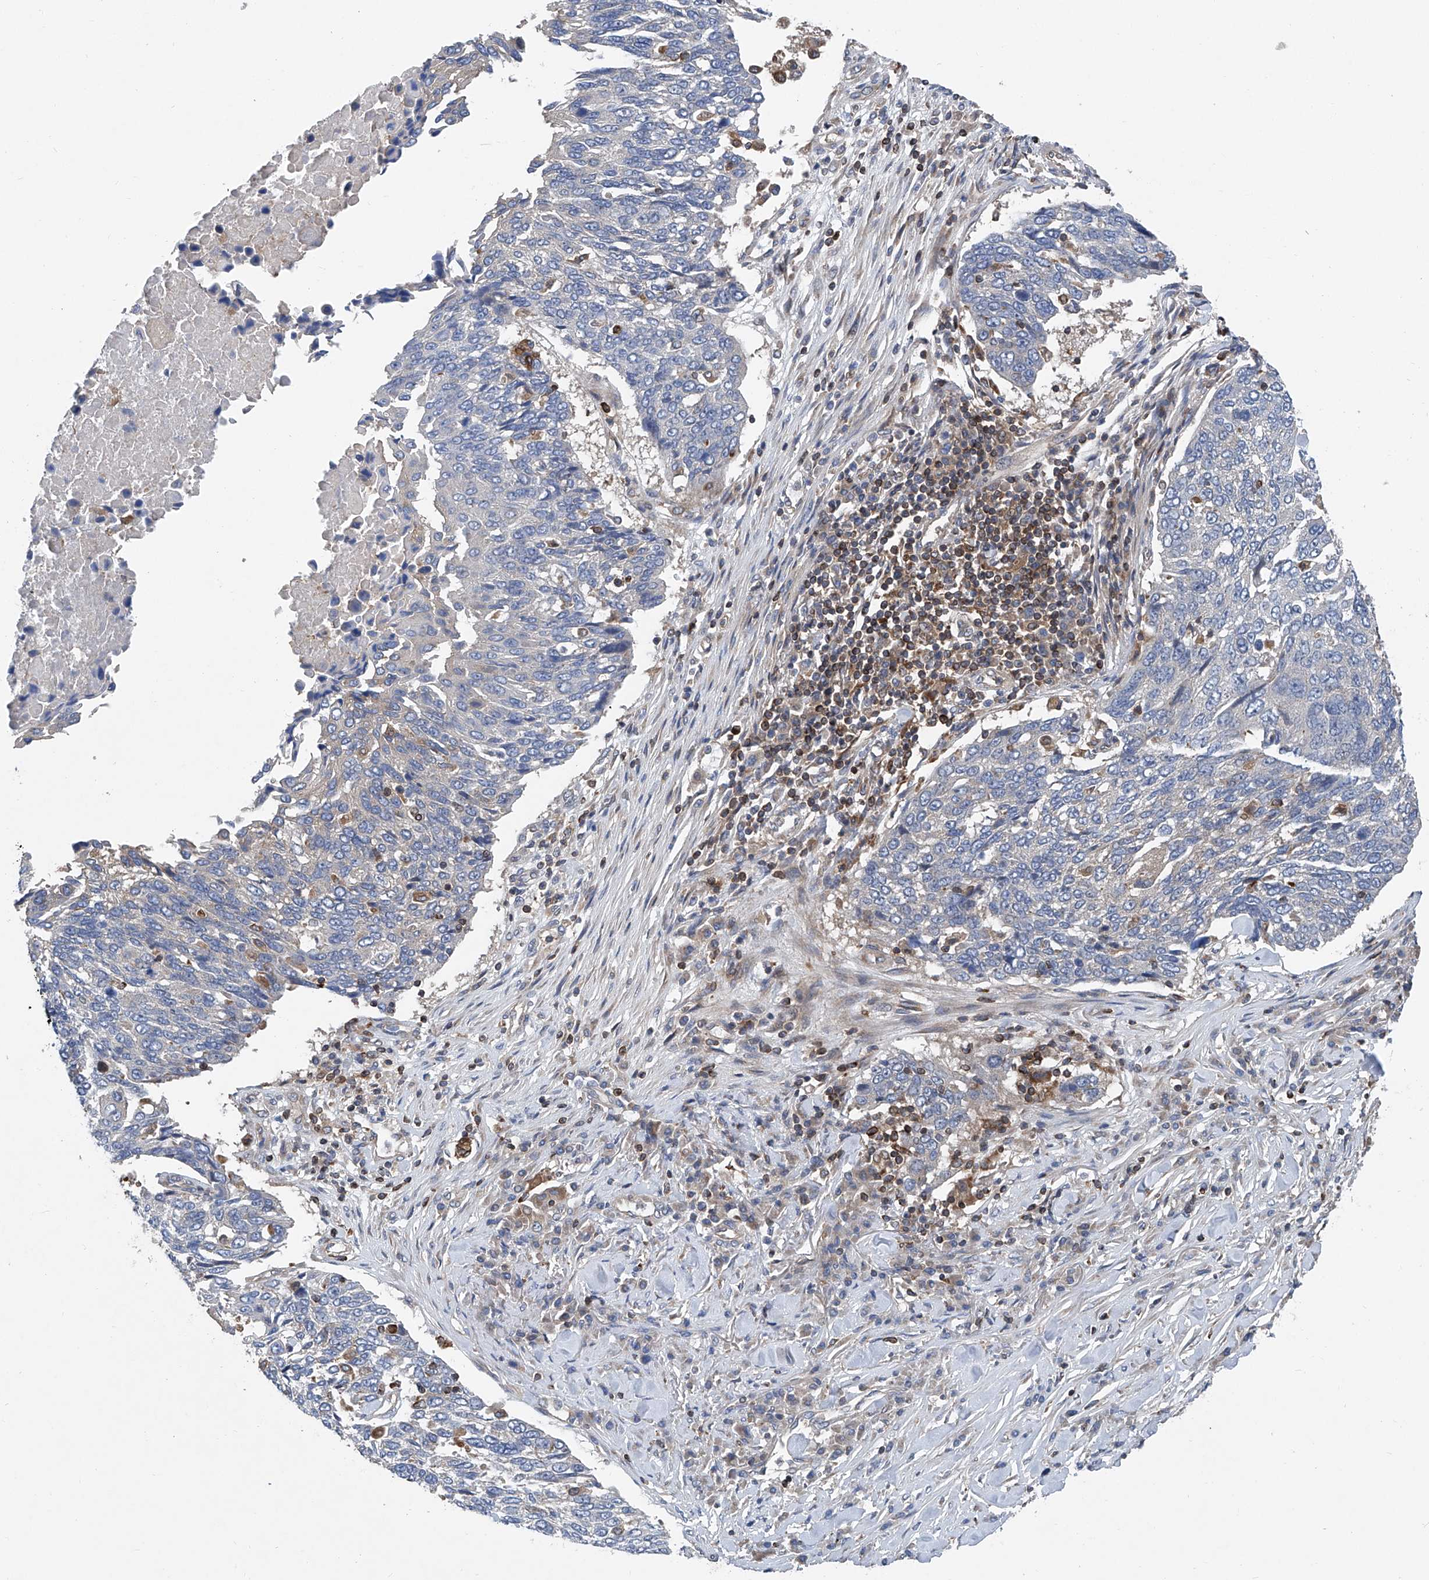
{"staining": {"intensity": "negative", "quantity": "none", "location": "none"}, "tissue": "lung cancer", "cell_type": "Tumor cells", "image_type": "cancer", "snomed": [{"axis": "morphology", "description": "Squamous cell carcinoma, NOS"}, {"axis": "topography", "description": "Lung"}], "caption": "A high-resolution image shows immunohistochemistry staining of lung cancer, which exhibits no significant positivity in tumor cells.", "gene": "TRIM38", "patient": {"sex": "male", "age": 66}}